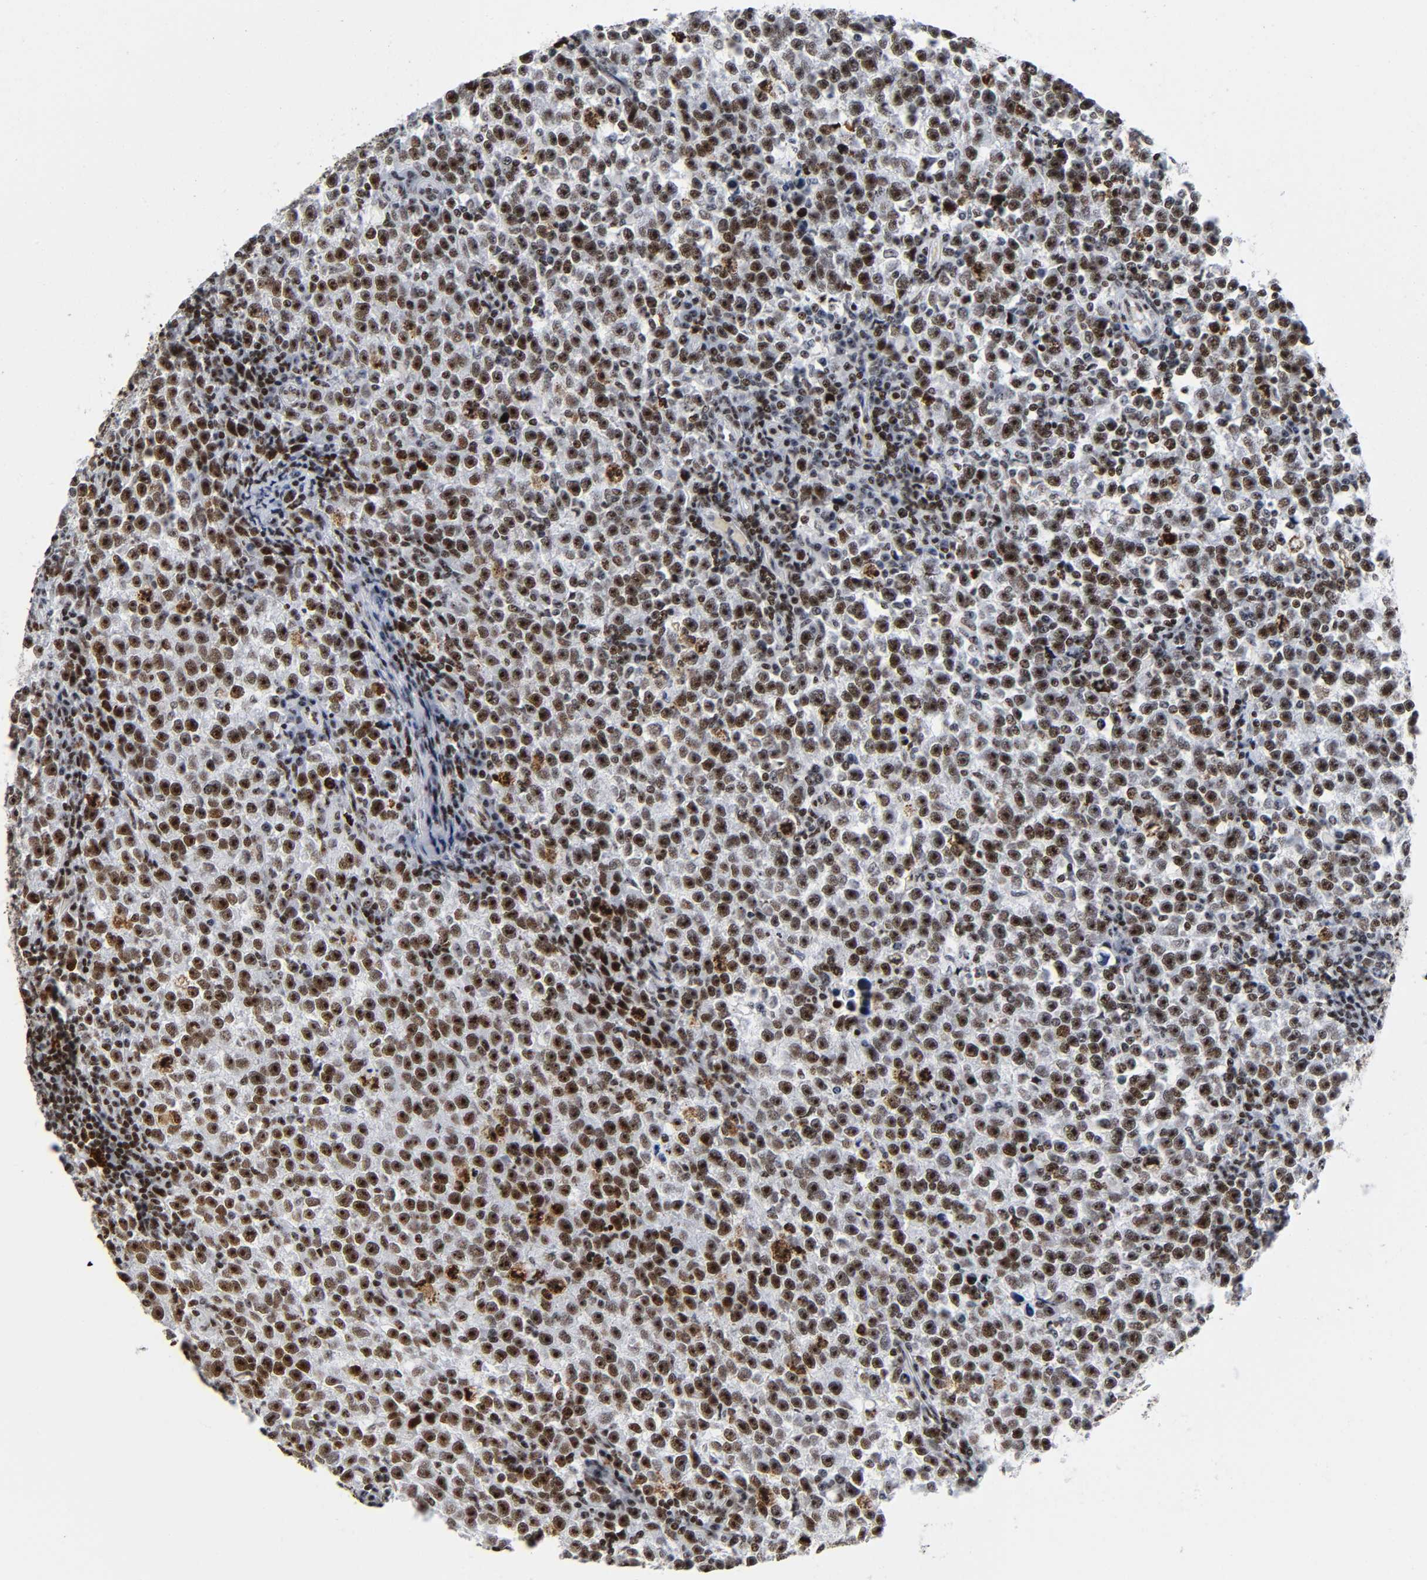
{"staining": {"intensity": "strong", "quantity": ">75%", "location": "nuclear"}, "tissue": "testis cancer", "cell_type": "Tumor cells", "image_type": "cancer", "snomed": [{"axis": "morphology", "description": "Seminoma, NOS"}, {"axis": "topography", "description": "Testis"}], "caption": "Human seminoma (testis) stained with a brown dye displays strong nuclear positive expression in approximately >75% of tumor cells.", "gene": "UBTF", "patient": {"sex": "male", "age": 43}}